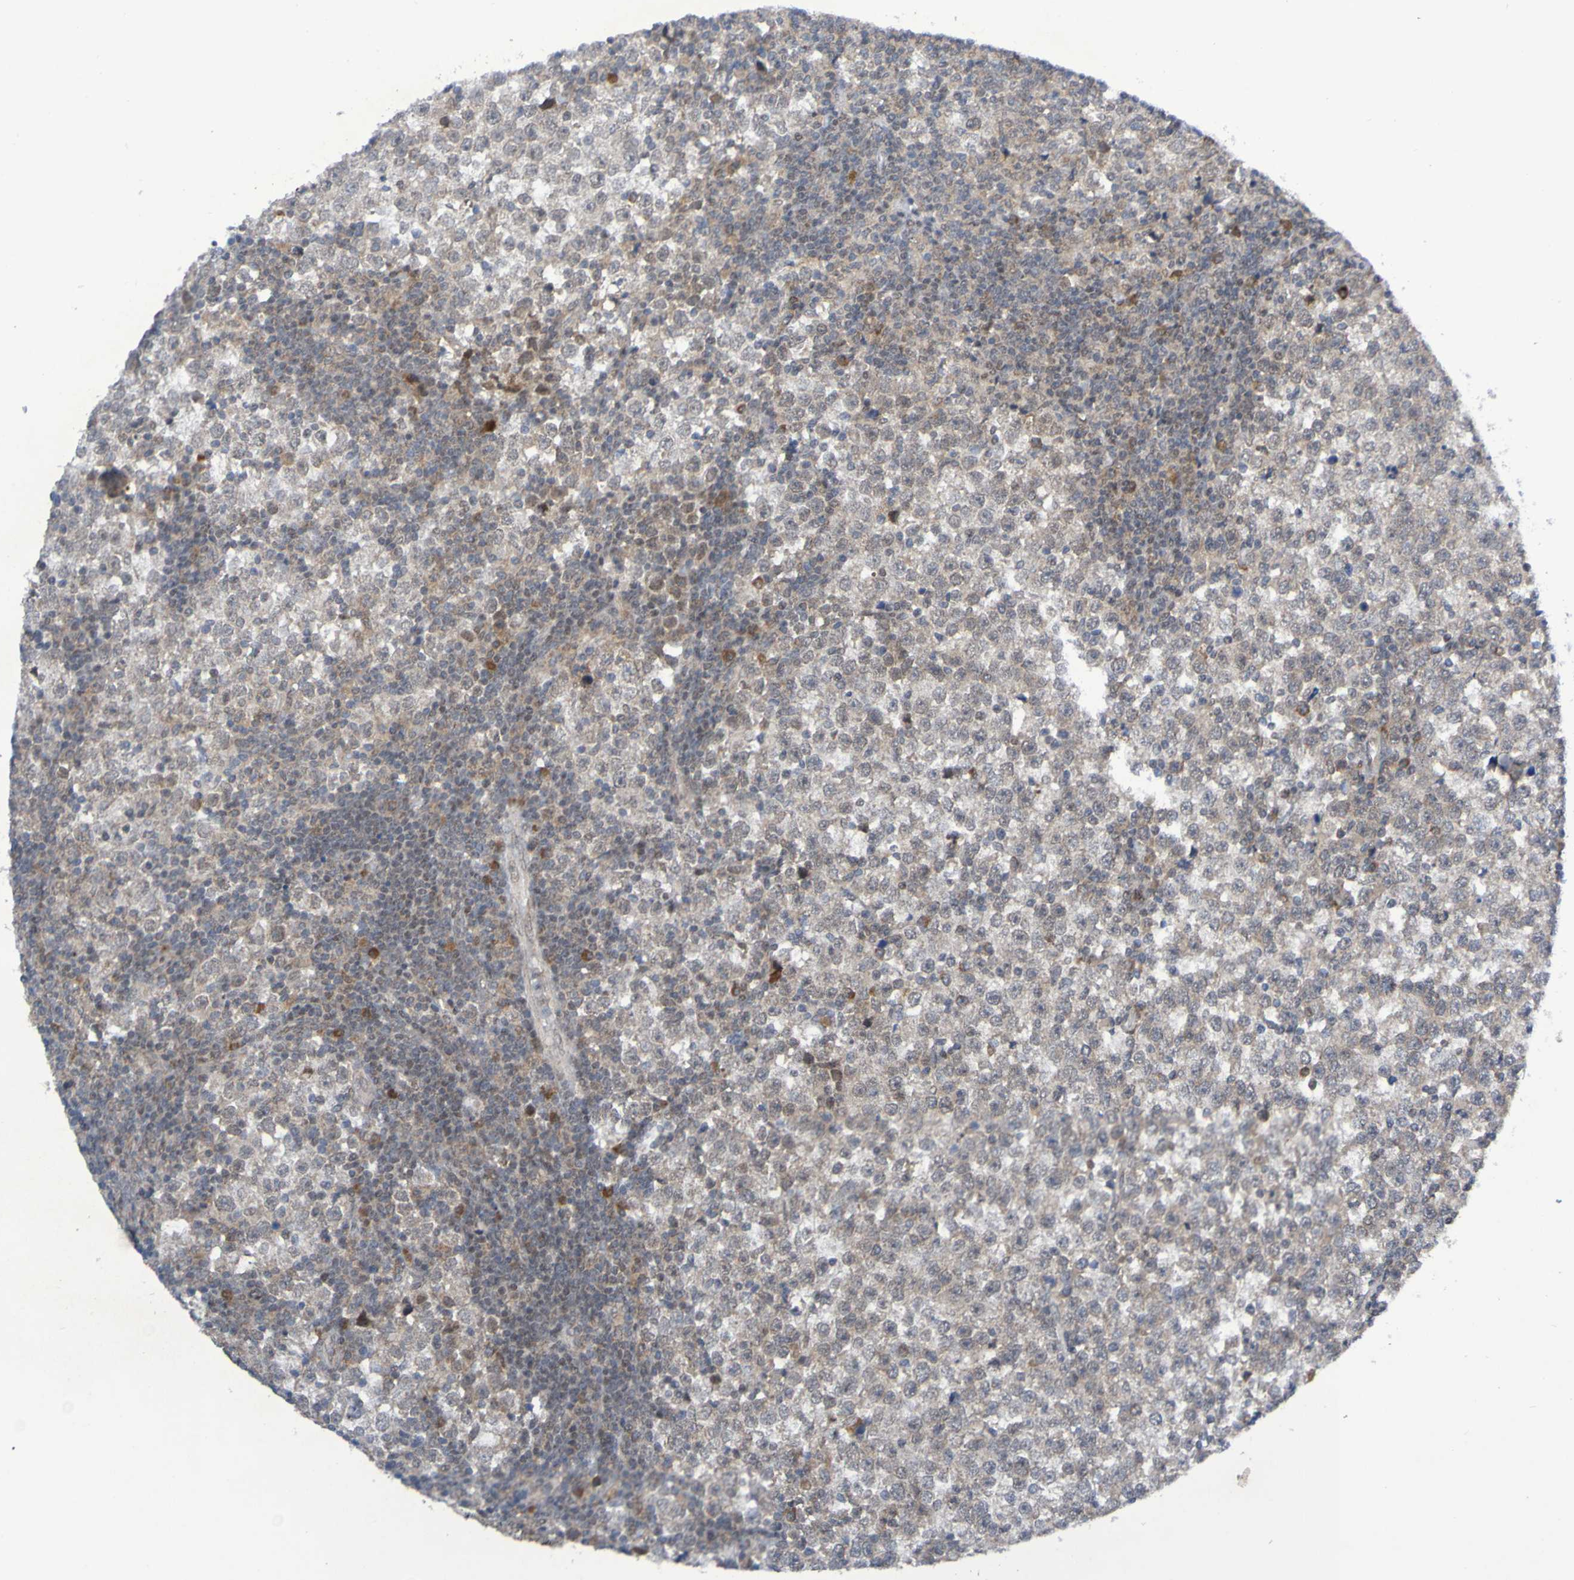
{"staining": {"intensity": "negative", "quantity": "none", "location": "none"}, "tissue": "testis cancer", "cell_type": "Tumor cells", "image_type": "cancer", "snomed": [{"axis": "morphology", "description": "Seminoma, NOS"}, {"axis": "topography", "description": "Testis"}], "caption": "Immunohistochemistry histopathology image of testis seminoma stained for a protein (brown), which demonstrates no positivity in tumor cells.", "gene": "ITLN1", "patient": {"sex": "male", "age": 43}}